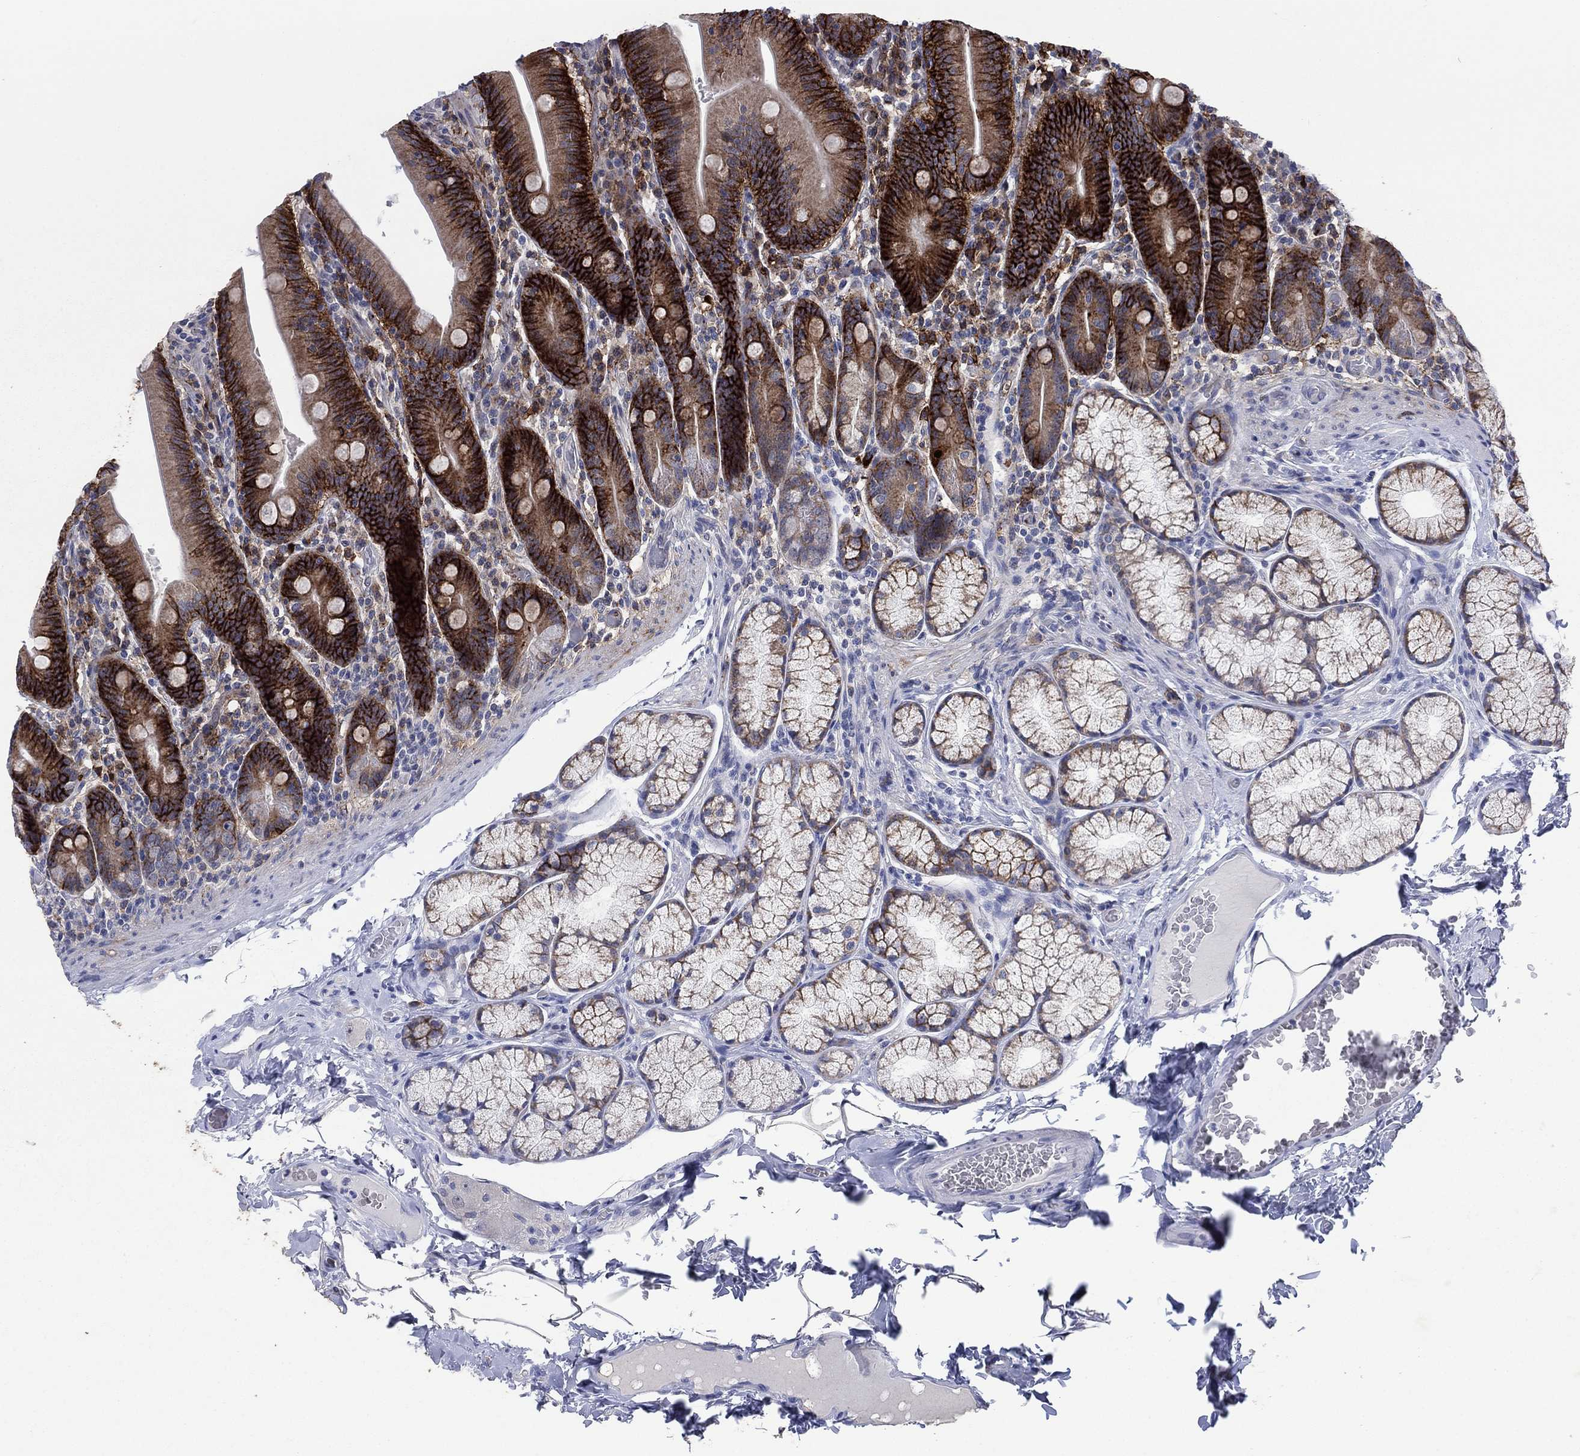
{"staining": {"intensity": "strong", "quantity": "25%-75%", "location": "cytoplasmic/membranous"}, "tissue": "small intestine", "cell_type": "Glandular cells", "image_type": "normal", "snomed": [{"axis": "morphology", "description": "Normal tissue, NOS"}, {"axis": "topography", "description": "Small intestine"}], "caption": "IHC image of normal human small intestine stained for a protein (brown), which exhibits high levels of strong cytoplasmic/membranous staining in approximately 25%-75% of glandular cells.", "gene": "SDC1", "patient": {"sex": "male", "age": 37}}